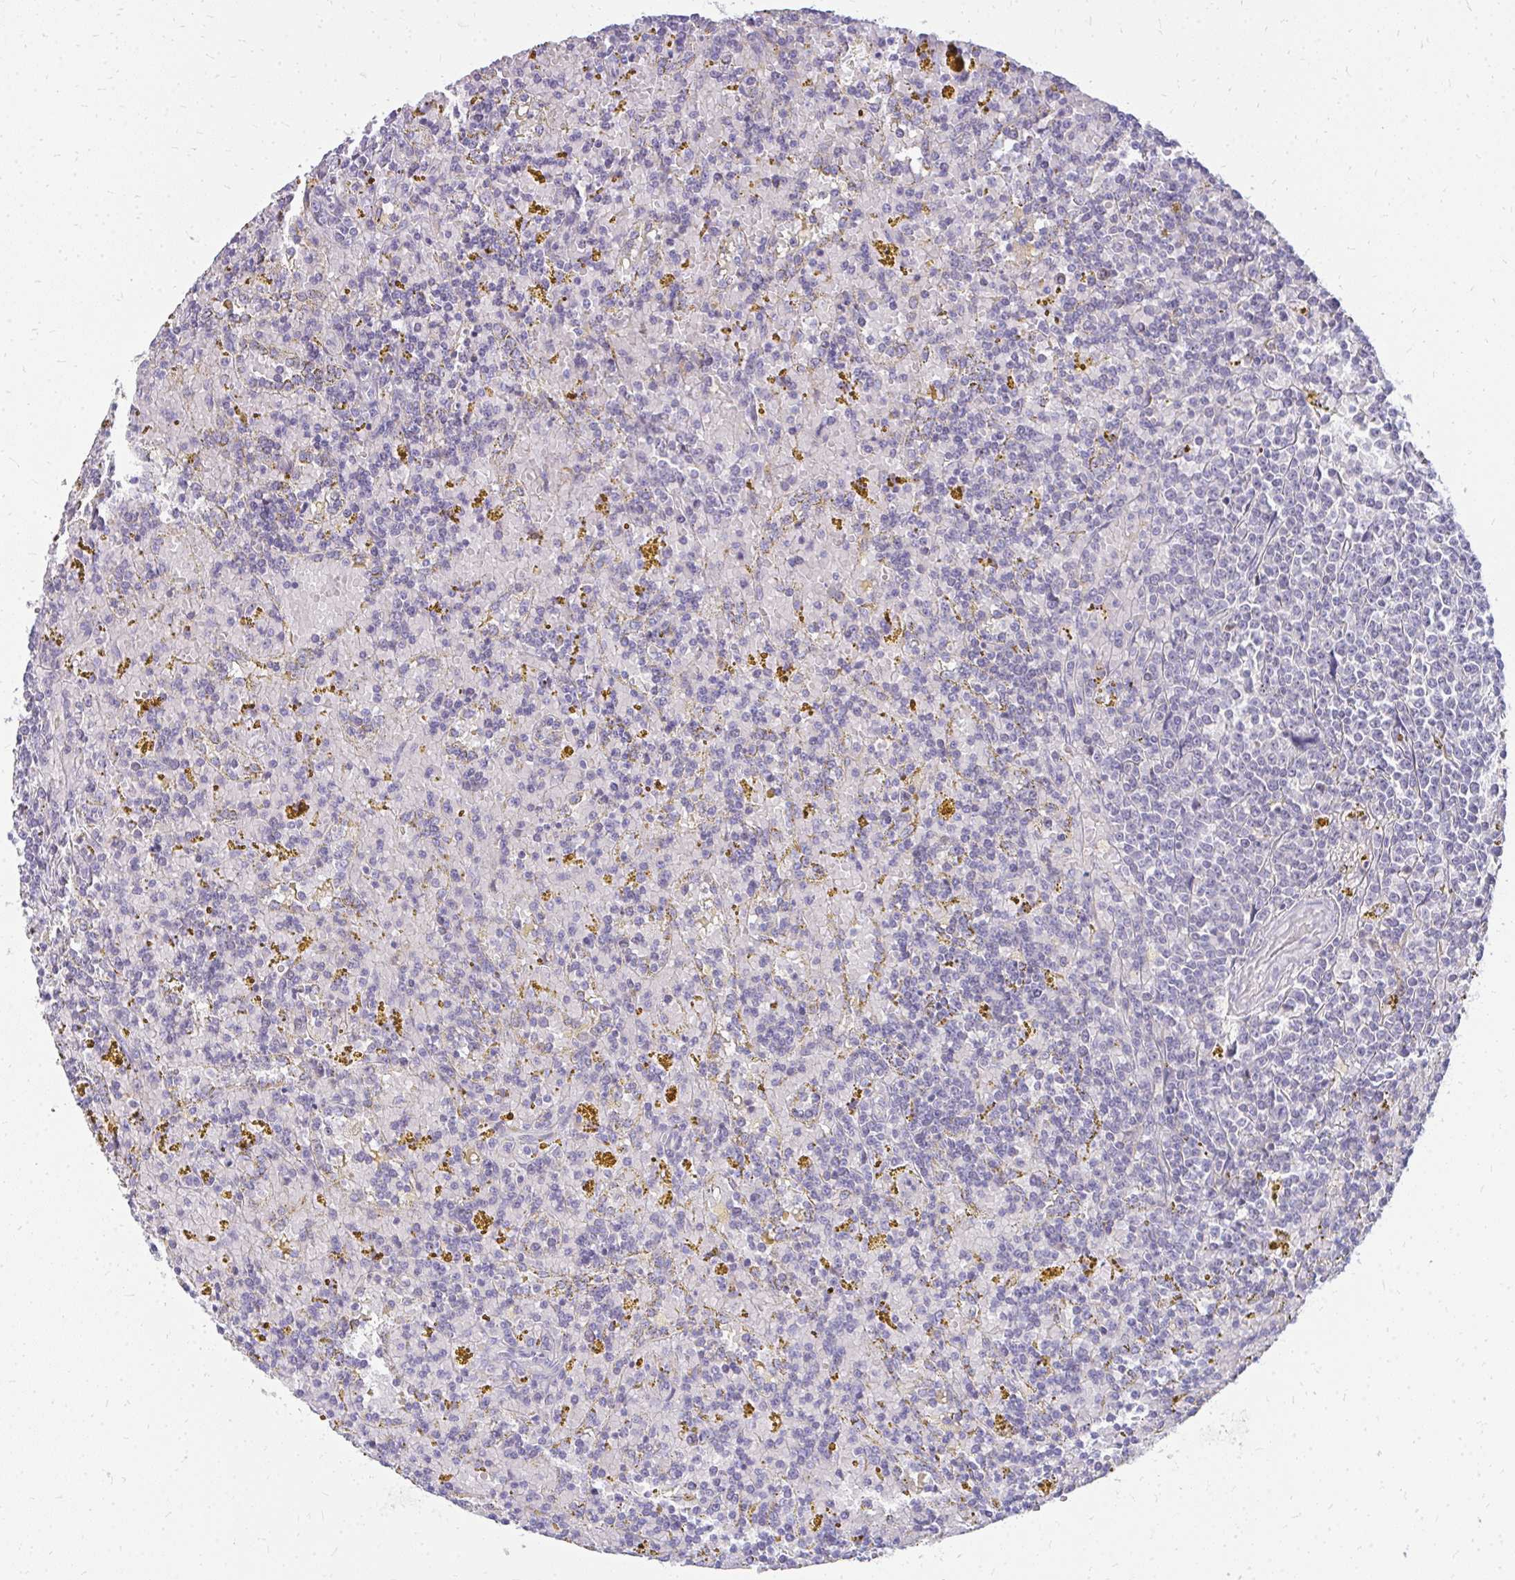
{"staining": {"intensity": "negative", "quantity": "none", "location": "none"}, "tissue": "lymphoma", "cell_type": "Tumor cells", "image_type": "cancer", "snomed": [{"axis": "morphology", "description": "Malignant lymphoma, non-Hodgkin's type, Low grade"}, {"axis": "topography", "description": "Spleen"}, {"axis": "topography", "description": "Lymph node"}], "caption": "Human low-grade malignant lymphoma, non-Hodgkin's type stained for a protein using immunohistochemistry displays no staining in tumor cells.", "gene": "FAM9A", "patient": {"sex": "female", "age": 66}}